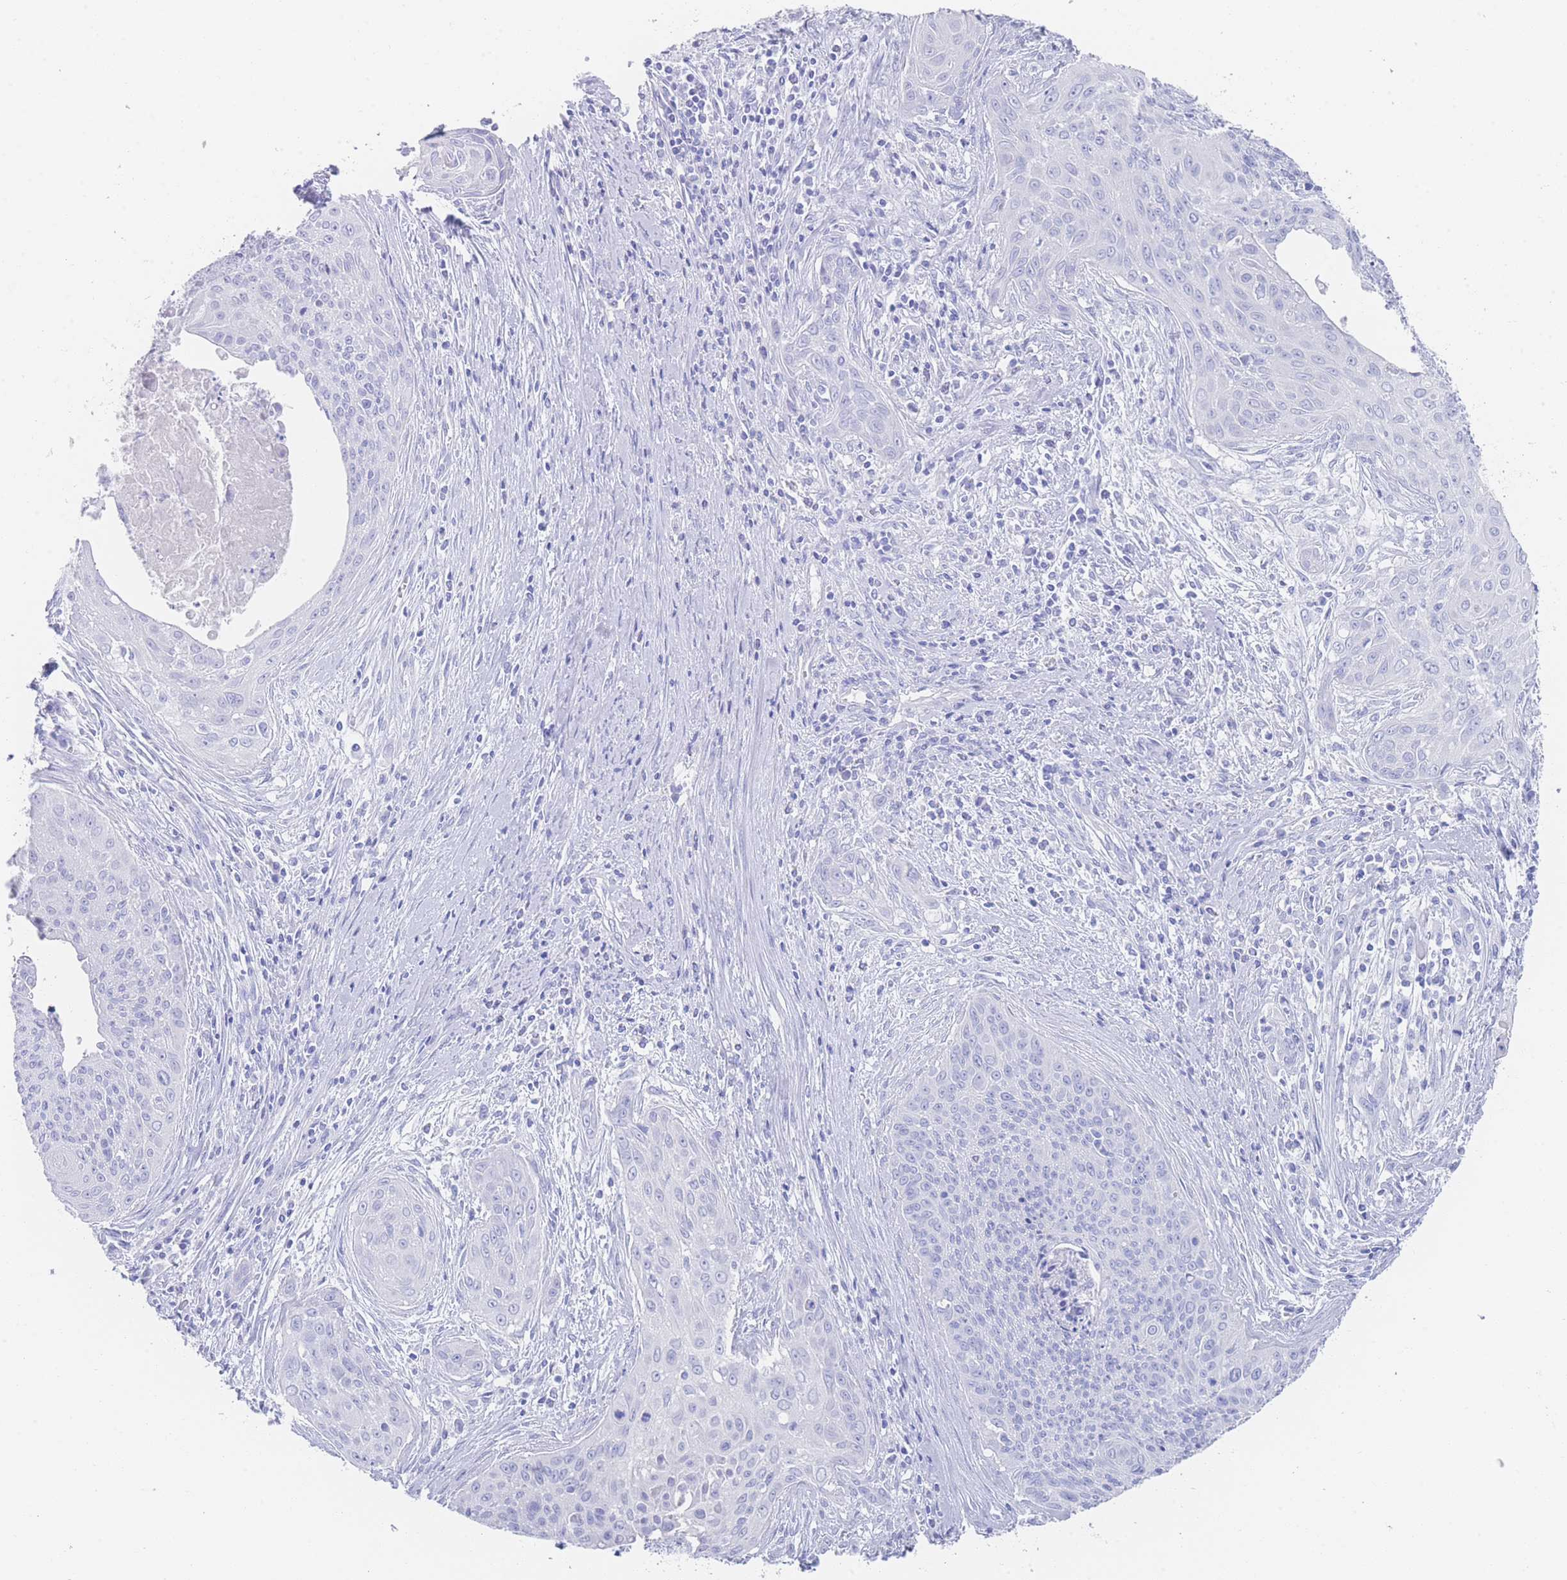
{"staining": {"intensity": "negative", "quantity": "none", "location": "none"}, "tissue": "cervical cancer", "cell_type": "Tumor cells", "image_type": "cancer", "snomed": [{"axis": "morphology", "description": "Squamous cell carcinoma, NOS"}, {"axis": "topography", "description": "Cervix"}], "caption": "DAB (3,3'-diaminobenzidine) immunohistochemical staining of cervical squamous cell carcinoma exhibits no significant staining in tumor cells. The staining is performed using DAB brown chromogen with nuclei counter-stained in using hematoxylin.", "gene": "LRRC37A", "patient": {"sex": "female", "age": 55}}